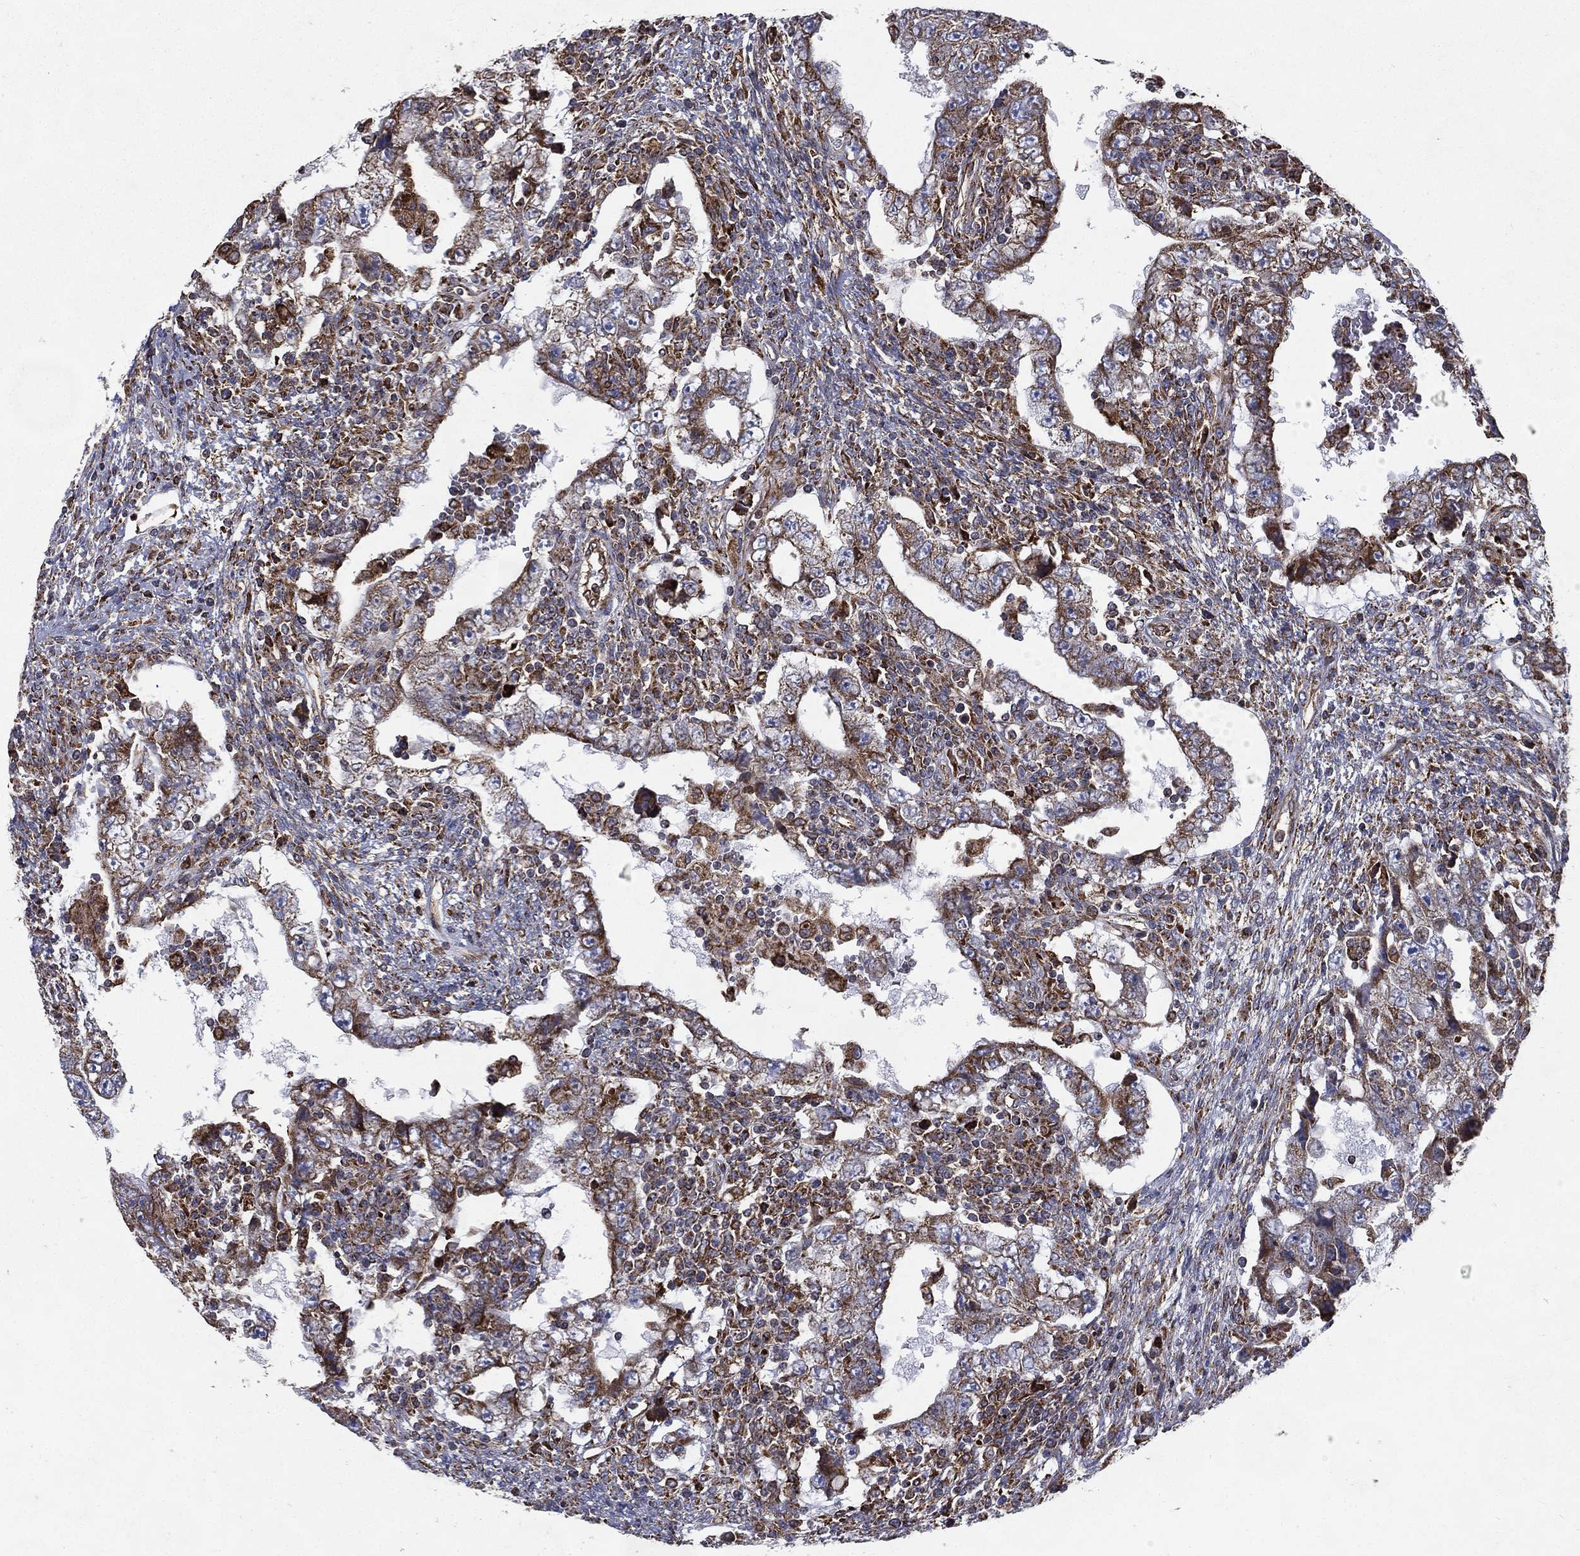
{"staining": {"intensity": "moderate", "quantity": "25%-75%", "location": "cytoplasmic/membranous"}, "tissue": "testis cancer", "cell_type": "Tumor cells", "image_type": "cancer", "snomed": [{"axis": "morphology", "description": "Carcinoma, Embryonal, NOS"}, {"axis": "topography", "description": "Testis"}], "caption": "Protein staining of testis cancer tissue exhibits moderate cytoplasmic/membranous expression in approximately 25%-75% of tumor cells.", "gene": "MT-CYB", "patient": {"sex": "male", "age": 26}}